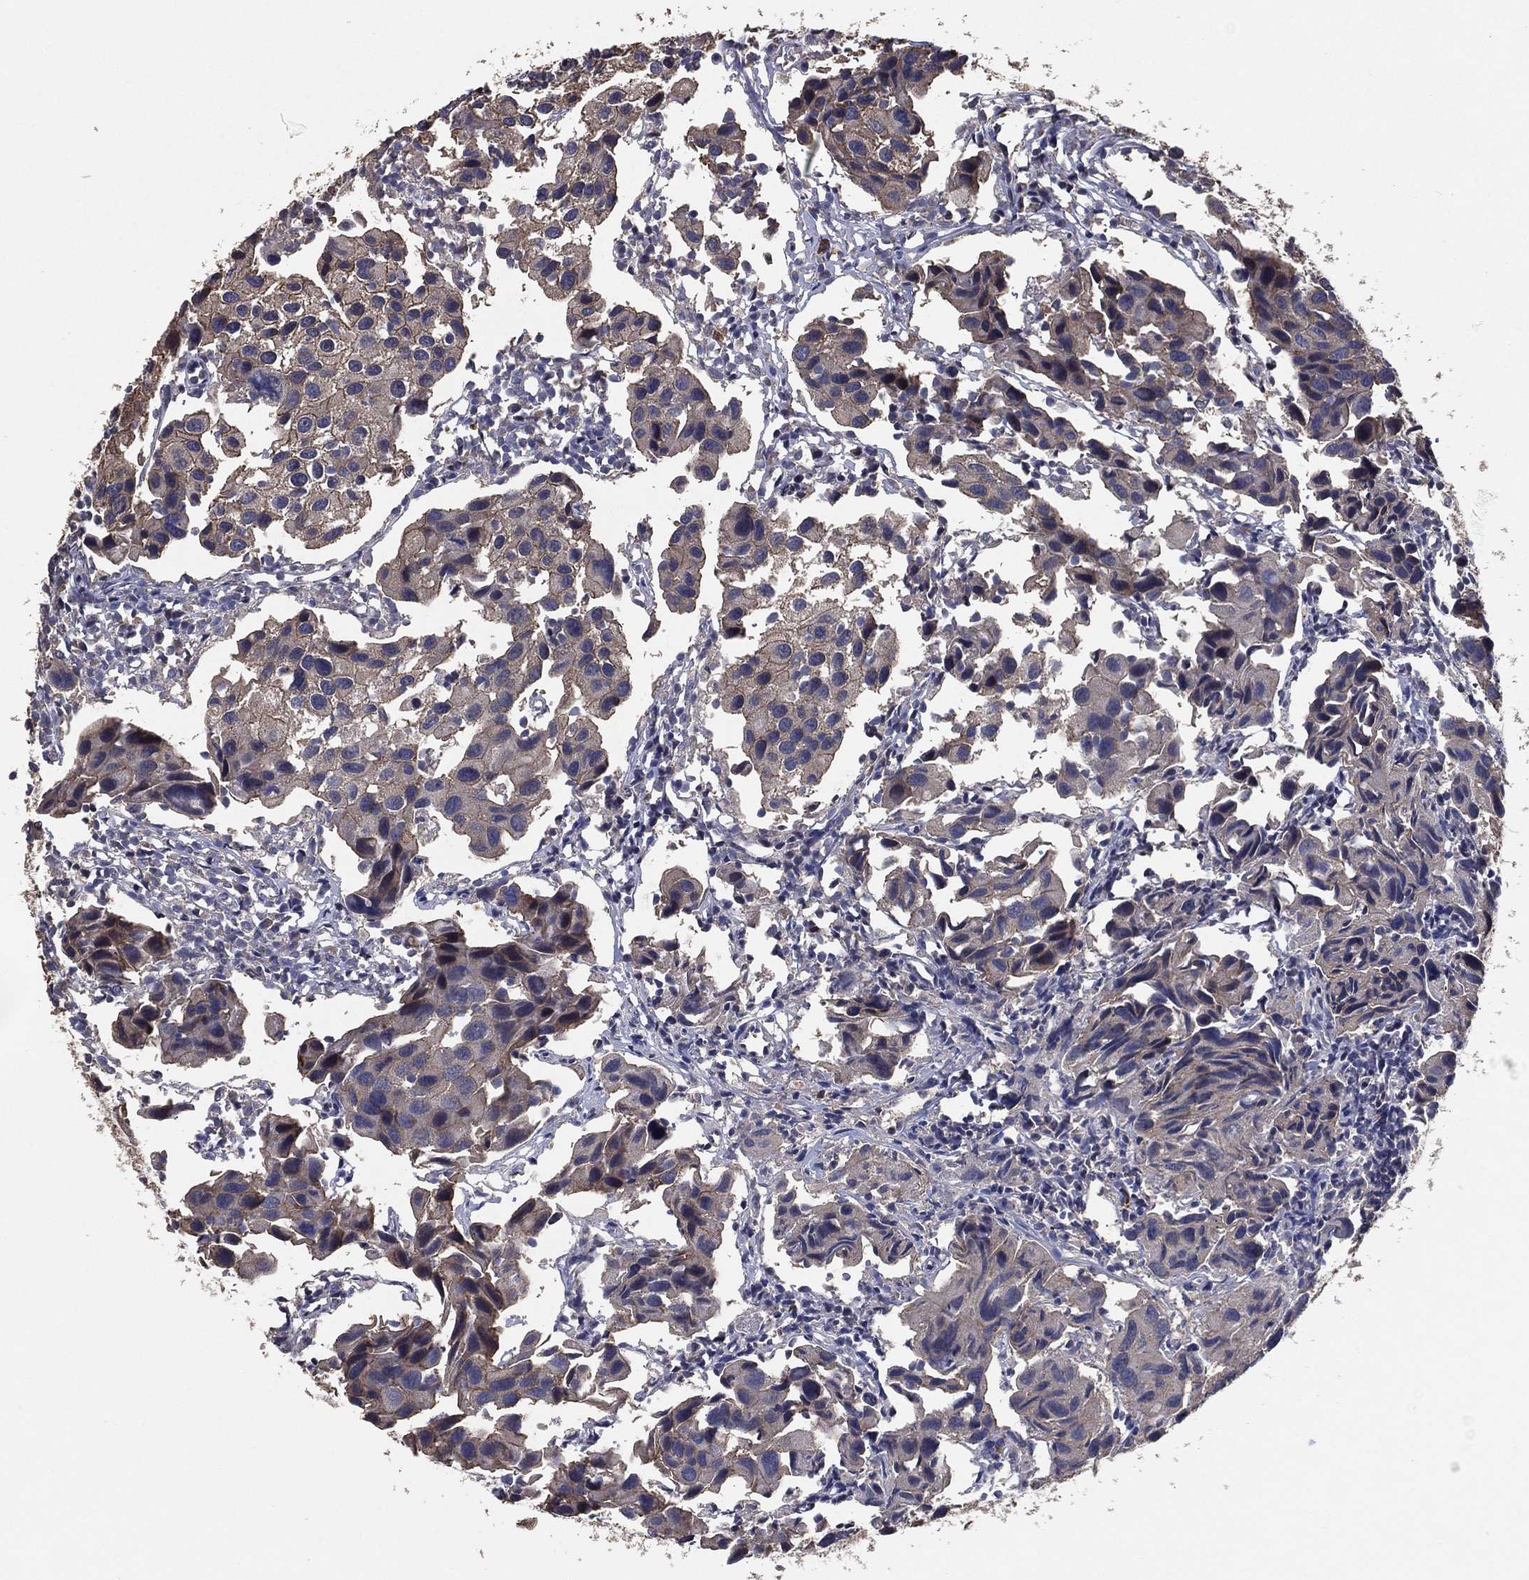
{"staining": {"intensity": "weak", "quantity": "<25%", "location": "cytoplasmic/membranous"}, "tissue": "urothelial cancer", "cell_type": "Tumor cells", "image_type": "cancer", "snomed": [{"axis": "morphology", "description": "Urothelial carcinoma, High grade"}, {"axis": "topography", "description": "Urinary bladder"}], "caption": "A photomicrograph of urothelial carcinoma (high-grade) stained for a protein exhibits no brown staining in tumor cells. (DAB (3,3'-diaminobenzidine) immunohistochemistry (IHC) visualized using brightfield microscopy, high magnification).", "gene": "PCNT", "patient": {"sex": "male", "age": 79}}